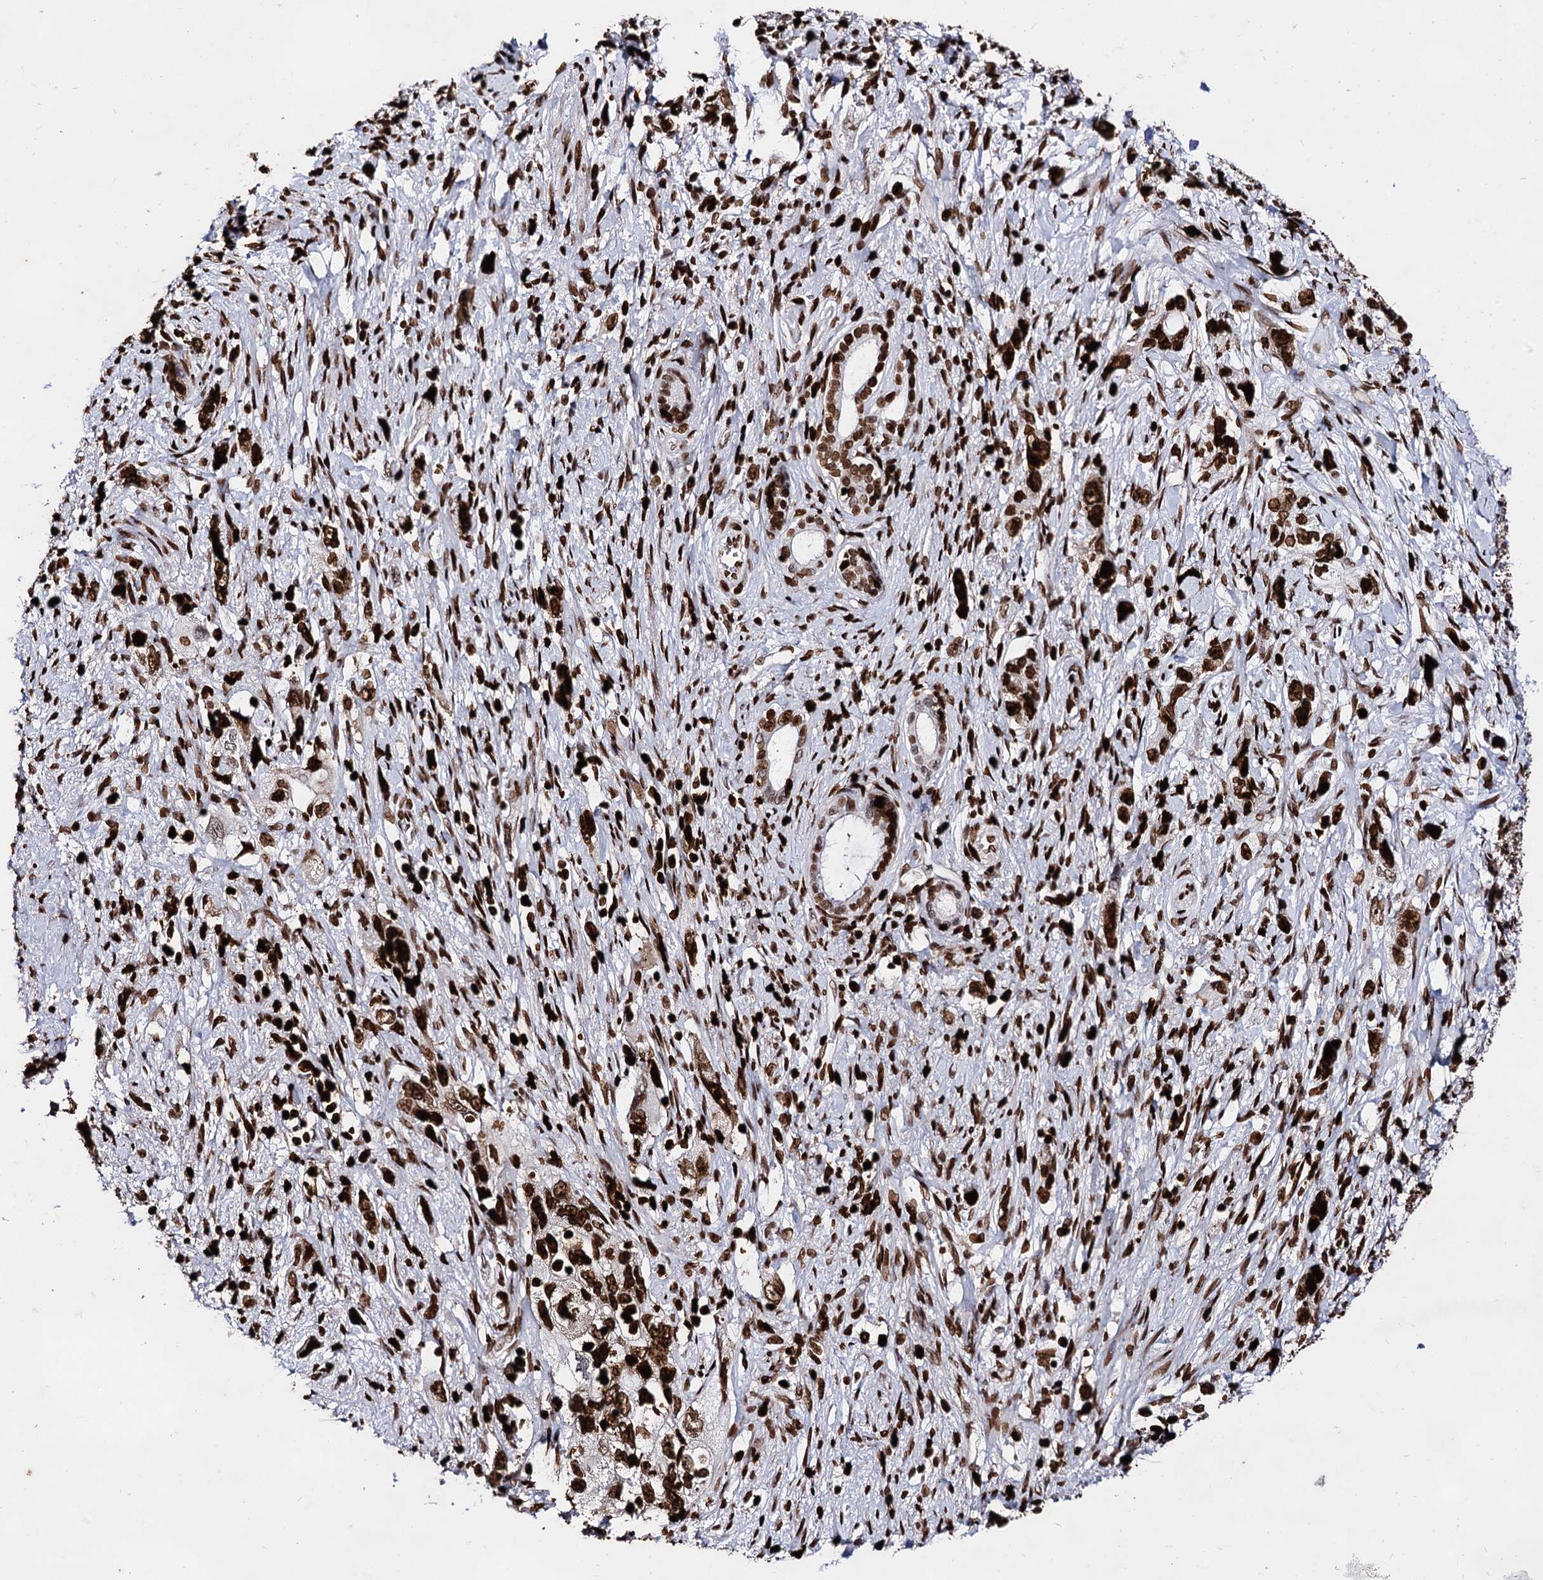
{"staining": {"intensity": "strong", "quantity": ">75%", "location": "nuclear"}, "tissue": "pancreatic cancer", "cell_type": "Tumor cells", "image_type": "cancer", "snomed": [{"axis": "morphology", "description": "Adenocarcinoma, NOS"}, {"axis": "topography", "description": "Pancreas"}], "caption": "Immunohistochemistry histopathology image of human adenocarcinoma (pancreatic) stained for a protein (brown), which shows high levels of strong nuclear staining in about >75% of tumor cells.", "gene": "HMGB2", "patient": {"sex": "female", "age": 73}}